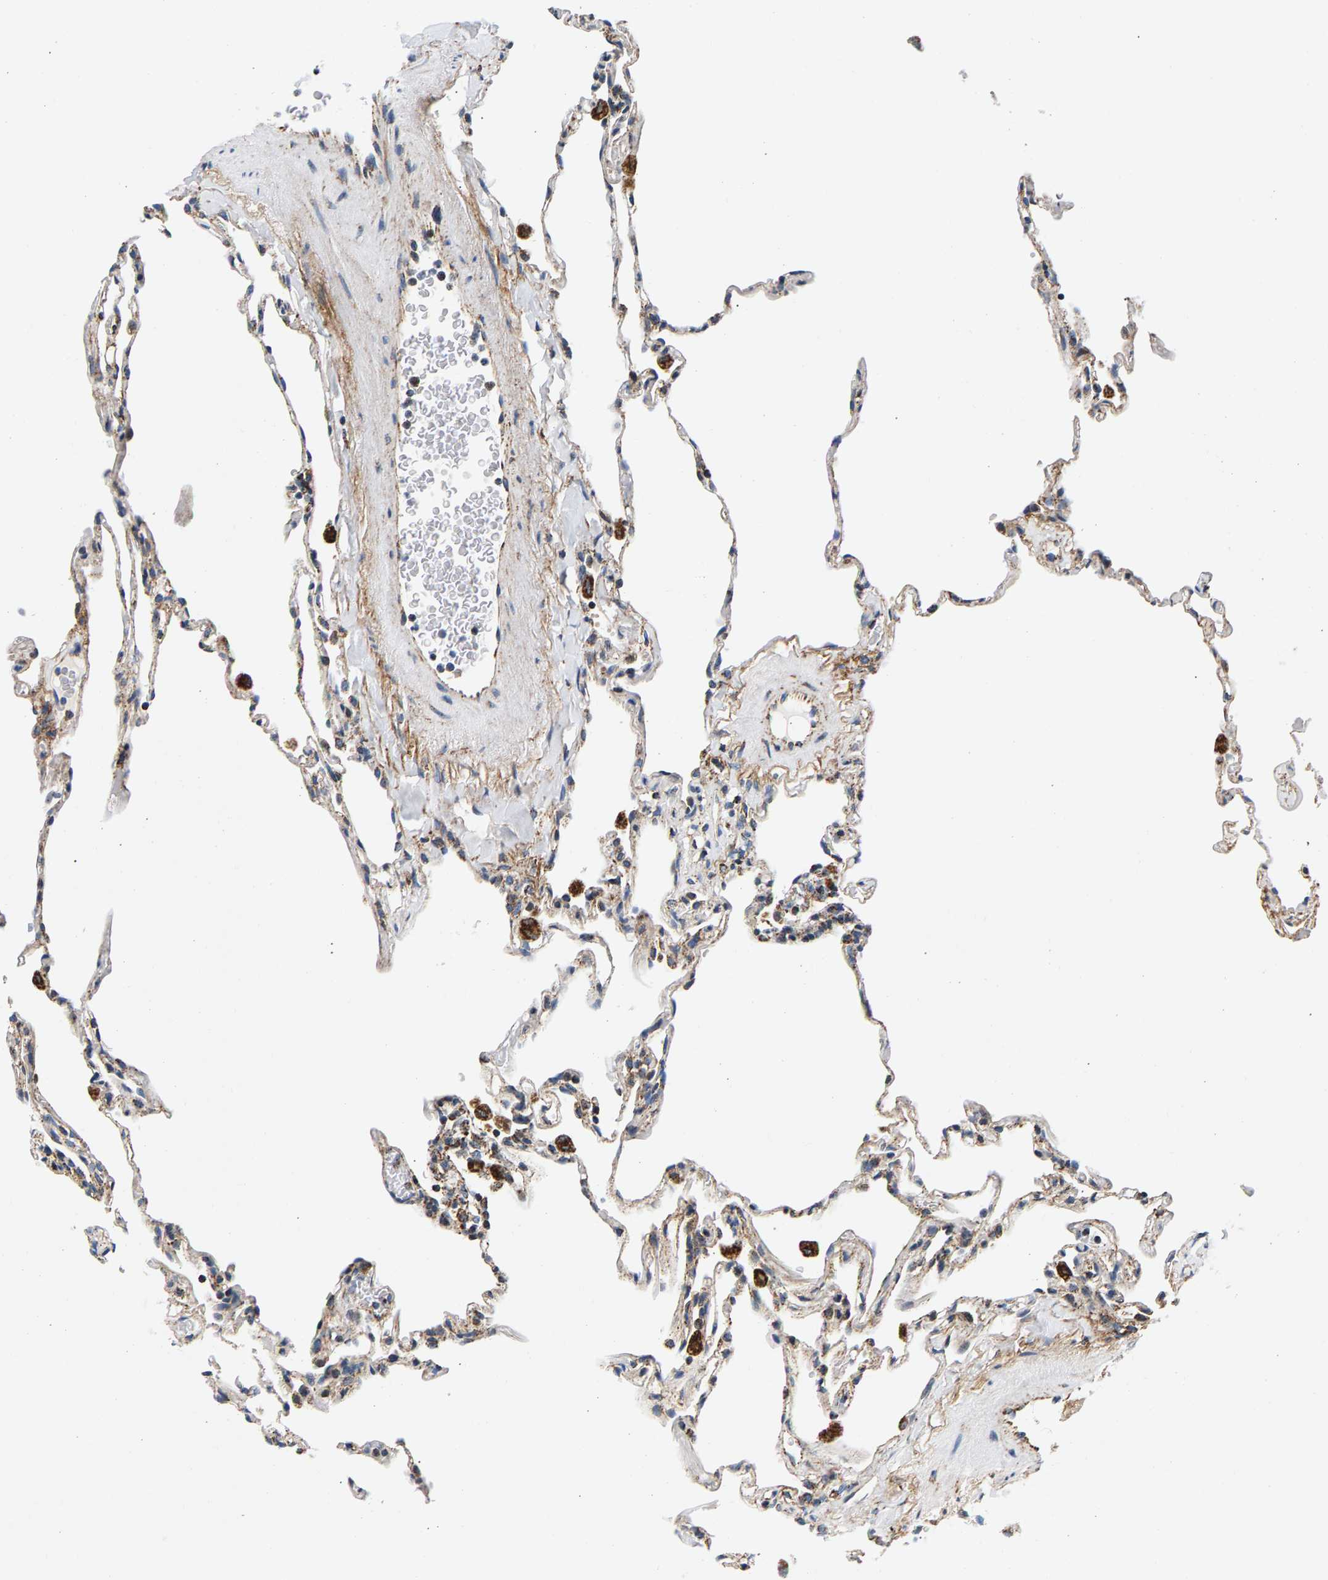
{"staining": {"intensity": "moderate", "quantity": "<25%", "location": "cytoplasmic/membranous"}, "tissue": "lung", "cell_type": "Alveolar cells", "image_type": "normal", "snomed": [{"axis": "morphology", "description": "Normal tissue, NOS"}, {"axis": "topography", "description": "Lung"}], "caption": "Approximately <25% of alveolar cells in benign human lung reveal moderate cytoplasmic/membranous protein staining as visualized by brown immunohistochemical staining.", "gene": "PDE1A", "patient": {"sex": "male", "age": 59}}